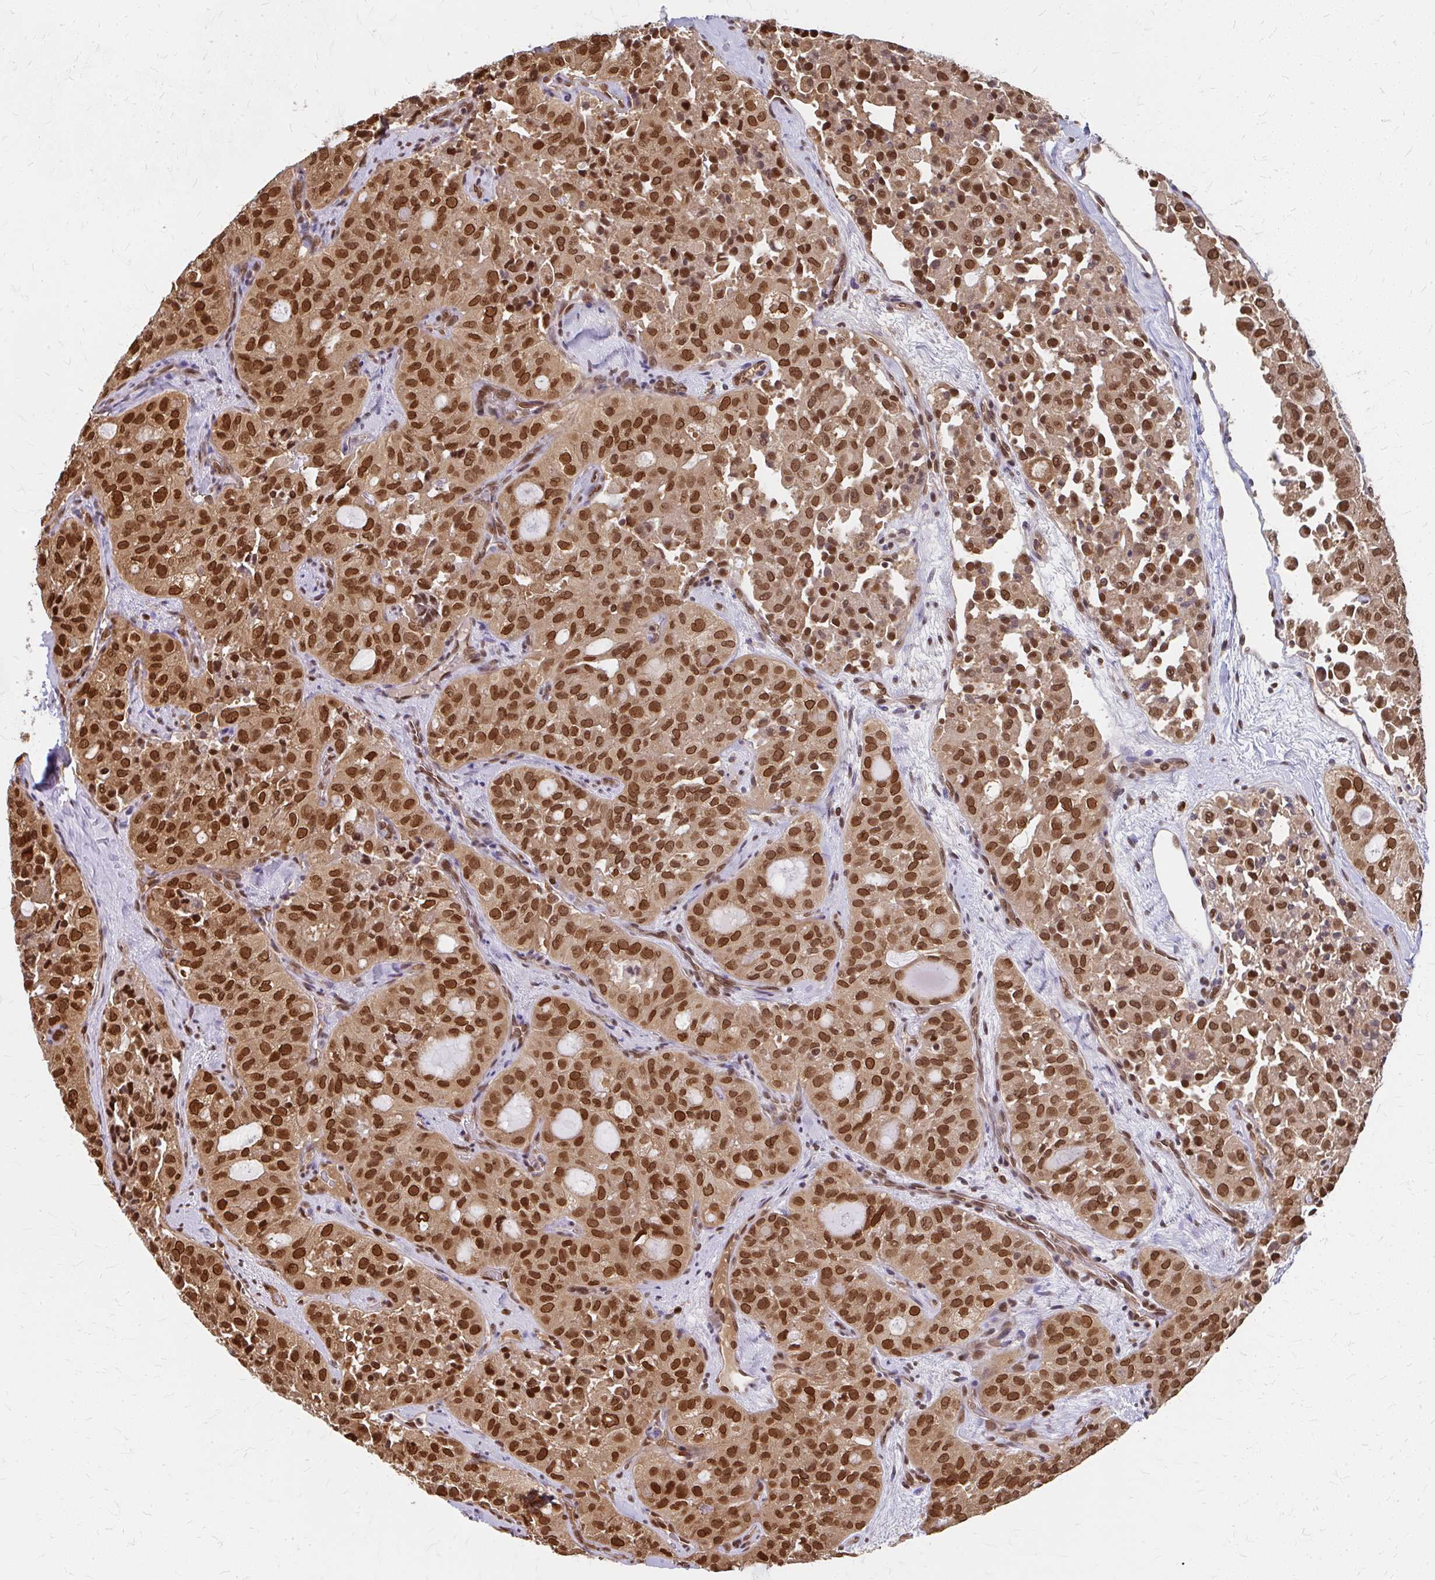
{"staining": {"intensity": "strong", "quantity": ">75%", "location": "cytoplasmic/membranous,nuclear"}, "tissue": "thyroid cancer", "cell_type": "Tumor cells", "image_type": "cancer", "snomed": [{"axis": "morphology", "description": "Follicular adenoma carcinoma, NOS"}, {"axis": "topography", "description": "Thyroid gland"}], "caption": "Immunohistochemical staining of human follicular adenoma carcinoma (thyroid) reveals strong cytoplasmic/membranous and nuclear protein staining in approximately >75% of tumor cells.", "gene": "XPO1", "patient": {"sex": "male", "age": 75}}